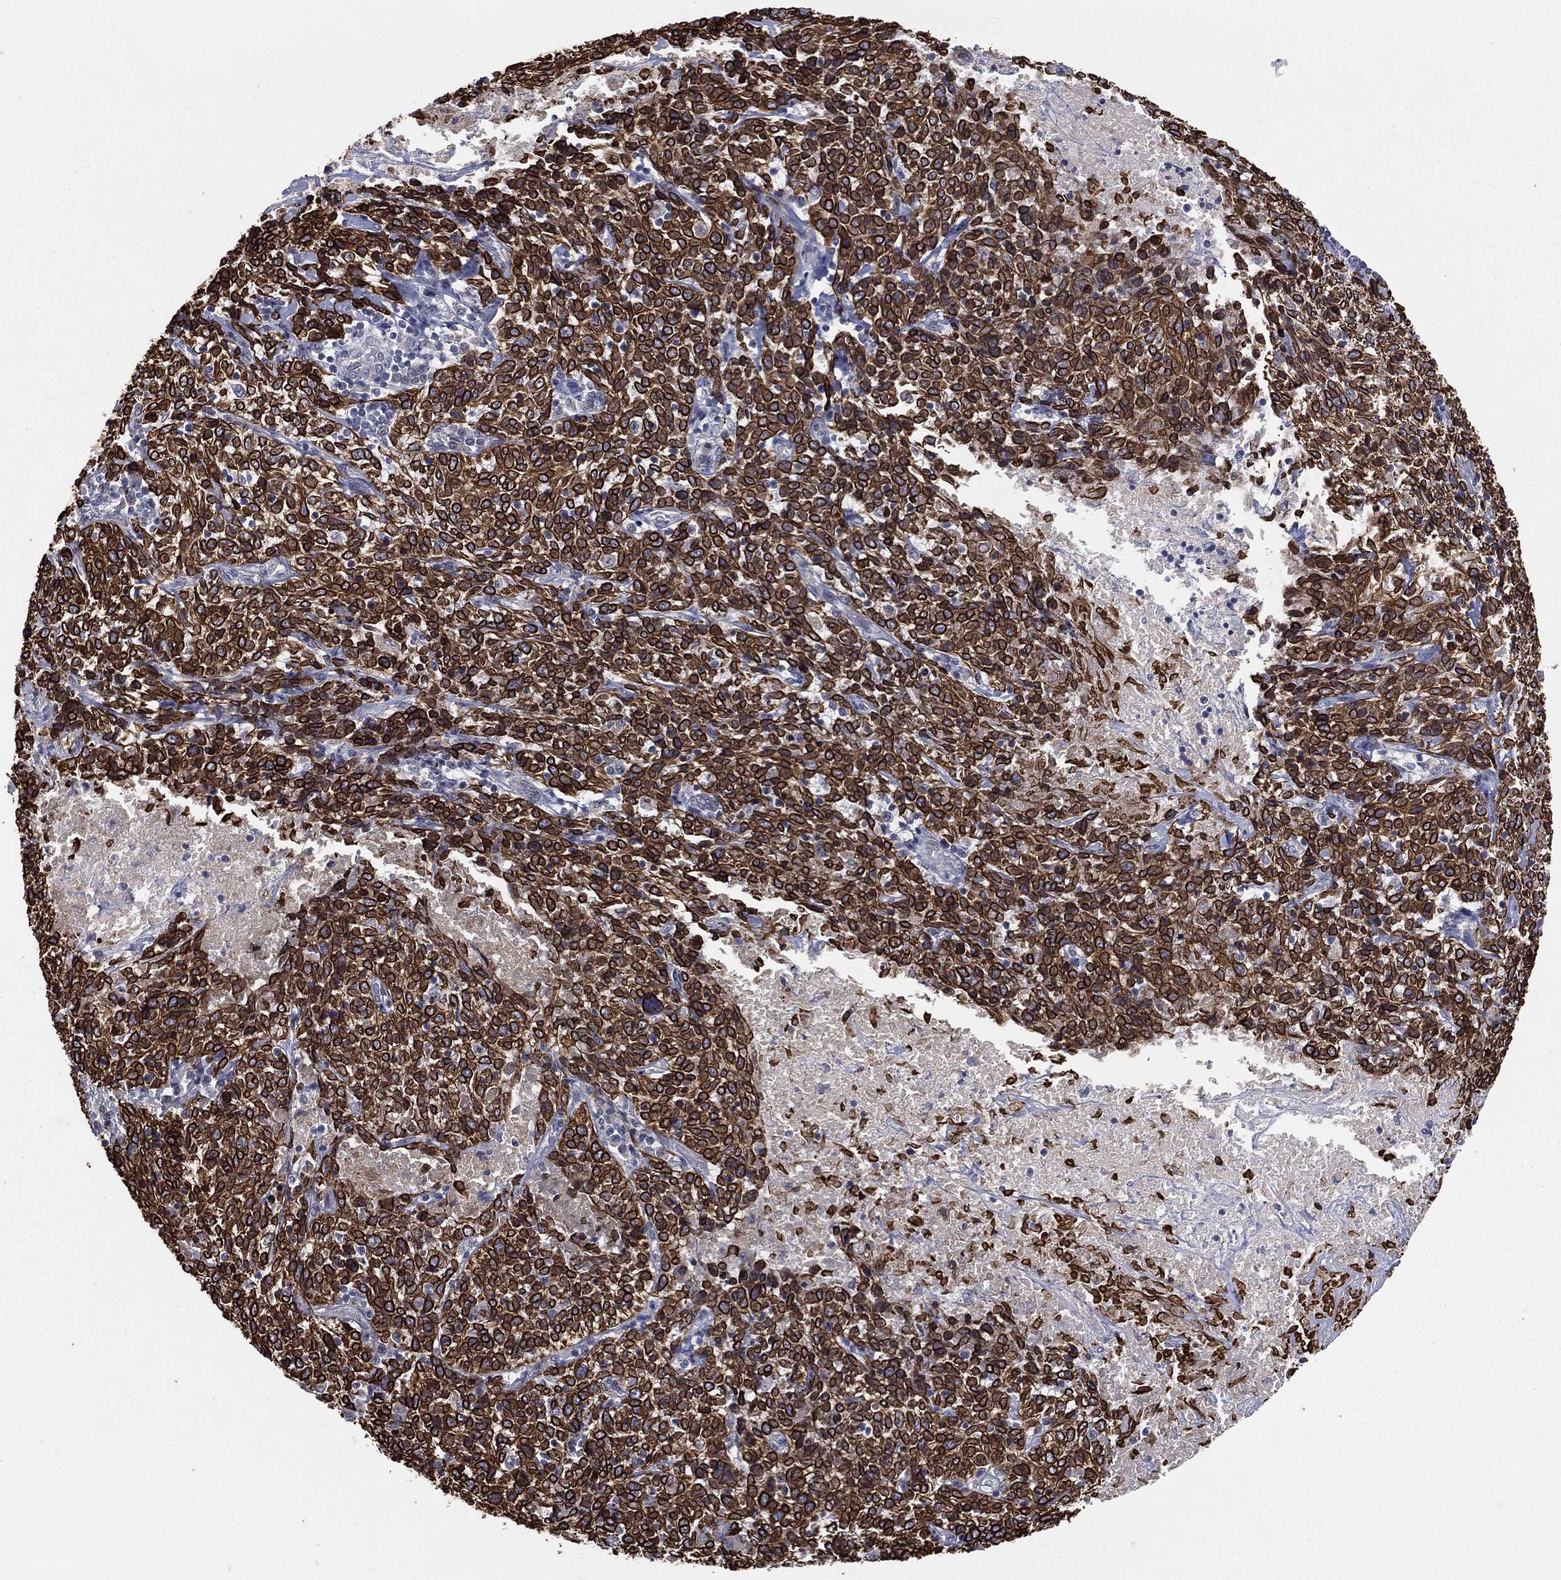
{"staining": {"intensity": "strong", "quantity": ">75%", "location": "cytoplasmic/membranous"}, "tissue": "cervical cancer", "cell_type": "Tumor cells", "image_type": "cancer", "snomed": [{"axis": "morphology", "description": "Squamous cell carcinoma, NOS"}, {"axis": "topography", "description": "Cervix"}], "caption": "Protein staining of cervical cancer (squamous cell carcinoma) tissue displays strong cytoplasmic/membranous positivity in approximately >75% of tumor cells.", "gene": "KRT5", "patient": {"sex": "female", "age": 46}}